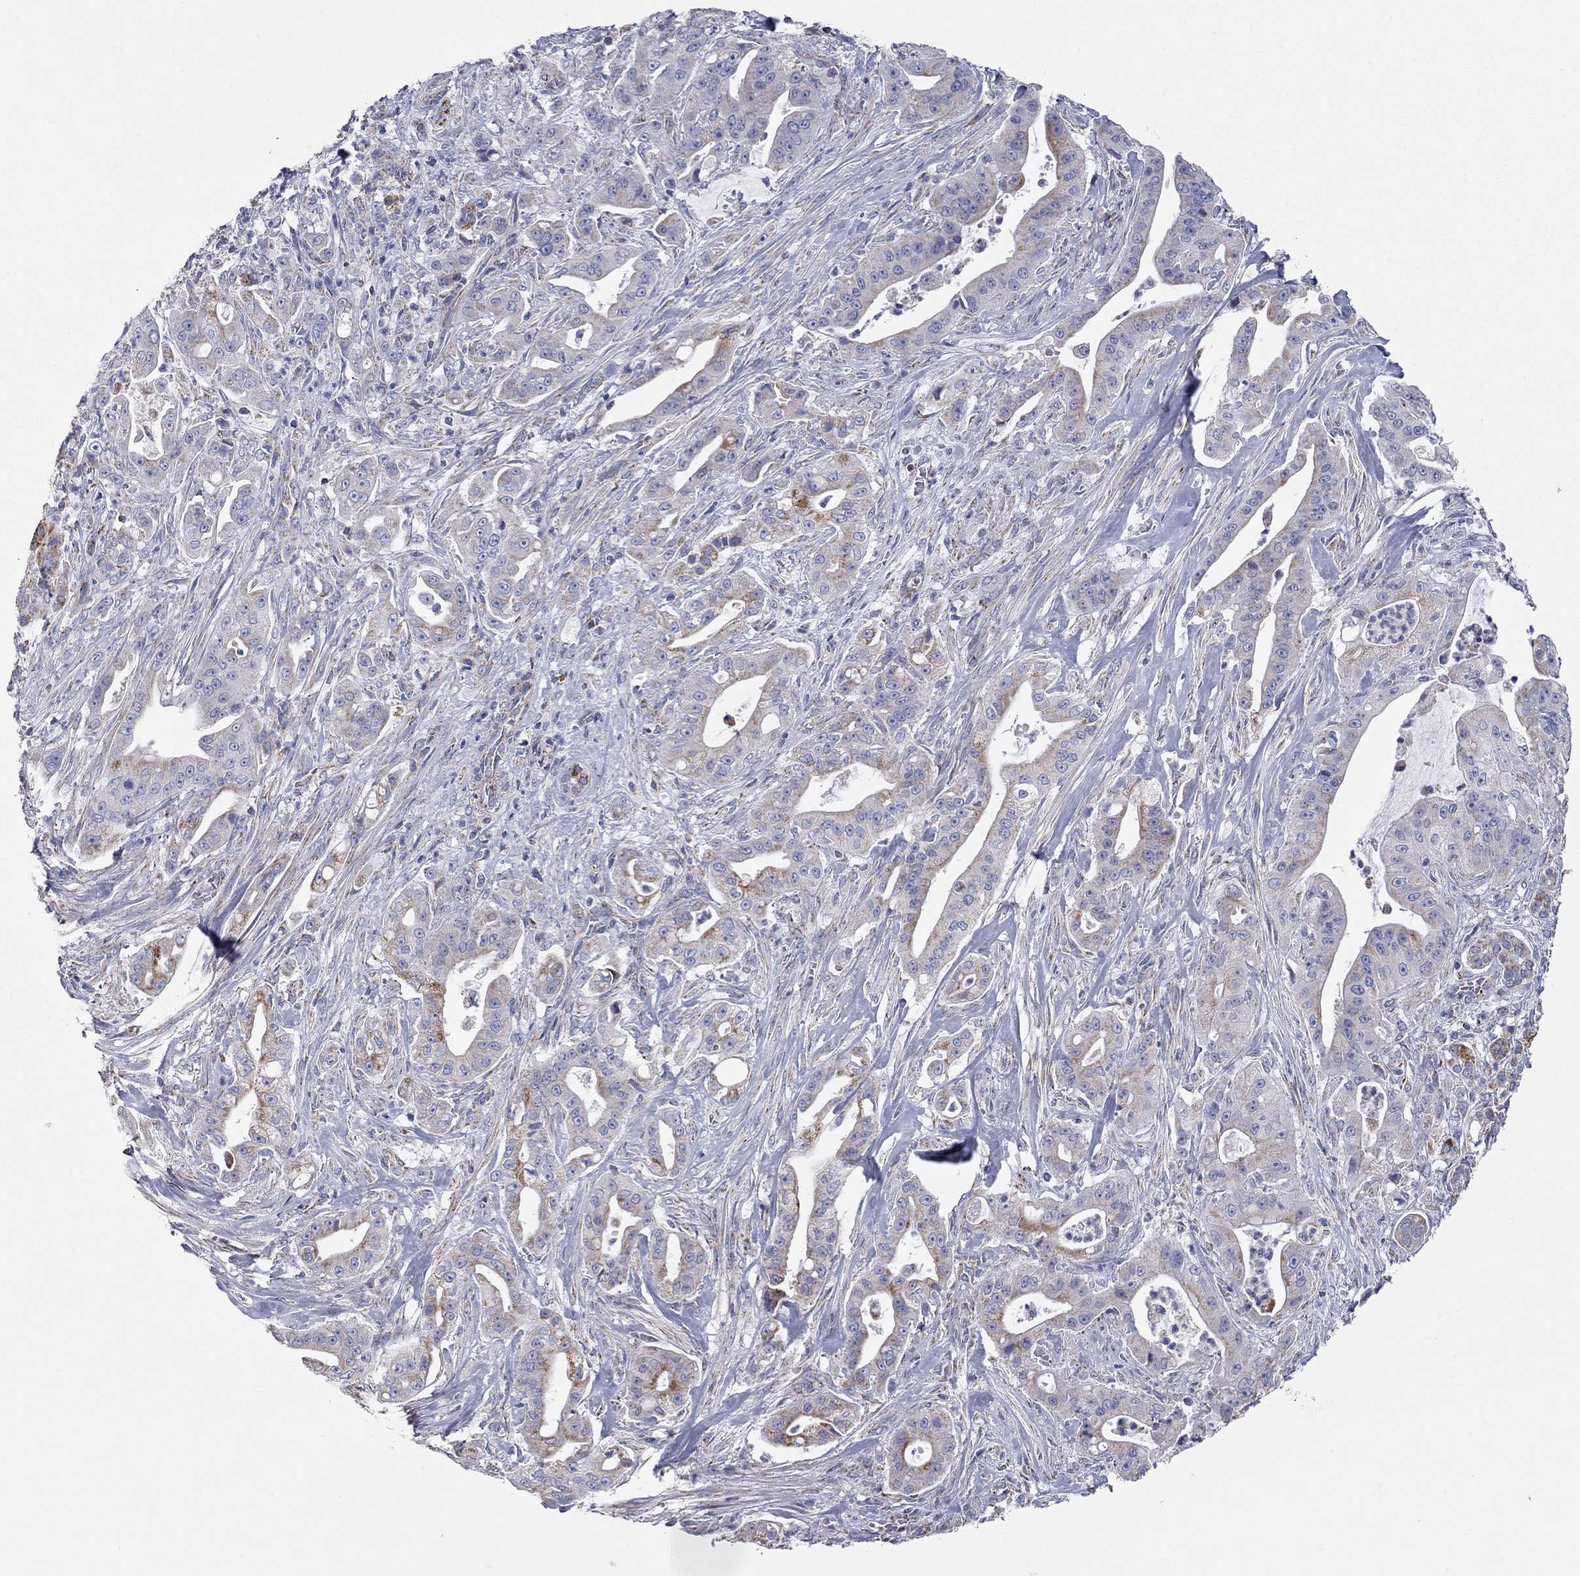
{"staining": {"intensity": "weak", "quantity": "<25%", "location": "cytoplasmic/membranous"}, "tissue": "pancreatic cancer", "cell_type": "Tumor cells", "image_type": "cancer", "snomed": [{"axis": "morphology", "description": "Normal tissue, NOS"}, {"axis": "morphology", "description": "Inflammation, NOS"}, {"axis": "morphology", "description": "Adenocarcinoma, NOS"}, {"axis": "topography", "description": "Pancreas"}], "caption": "The IHC photomicrograph has no significant positivity in tumor cells of pancreatic cancer (adenocarcinoma) tissue. Brightfield microscopy of immunohistochemistry stained with DAB (3,3'-diaminobenzidine) (brown) and hematoxylin (blue), captured at high magnification.", "gene": "RCAN1", "patient": {"sex": "male", "age": 57}}